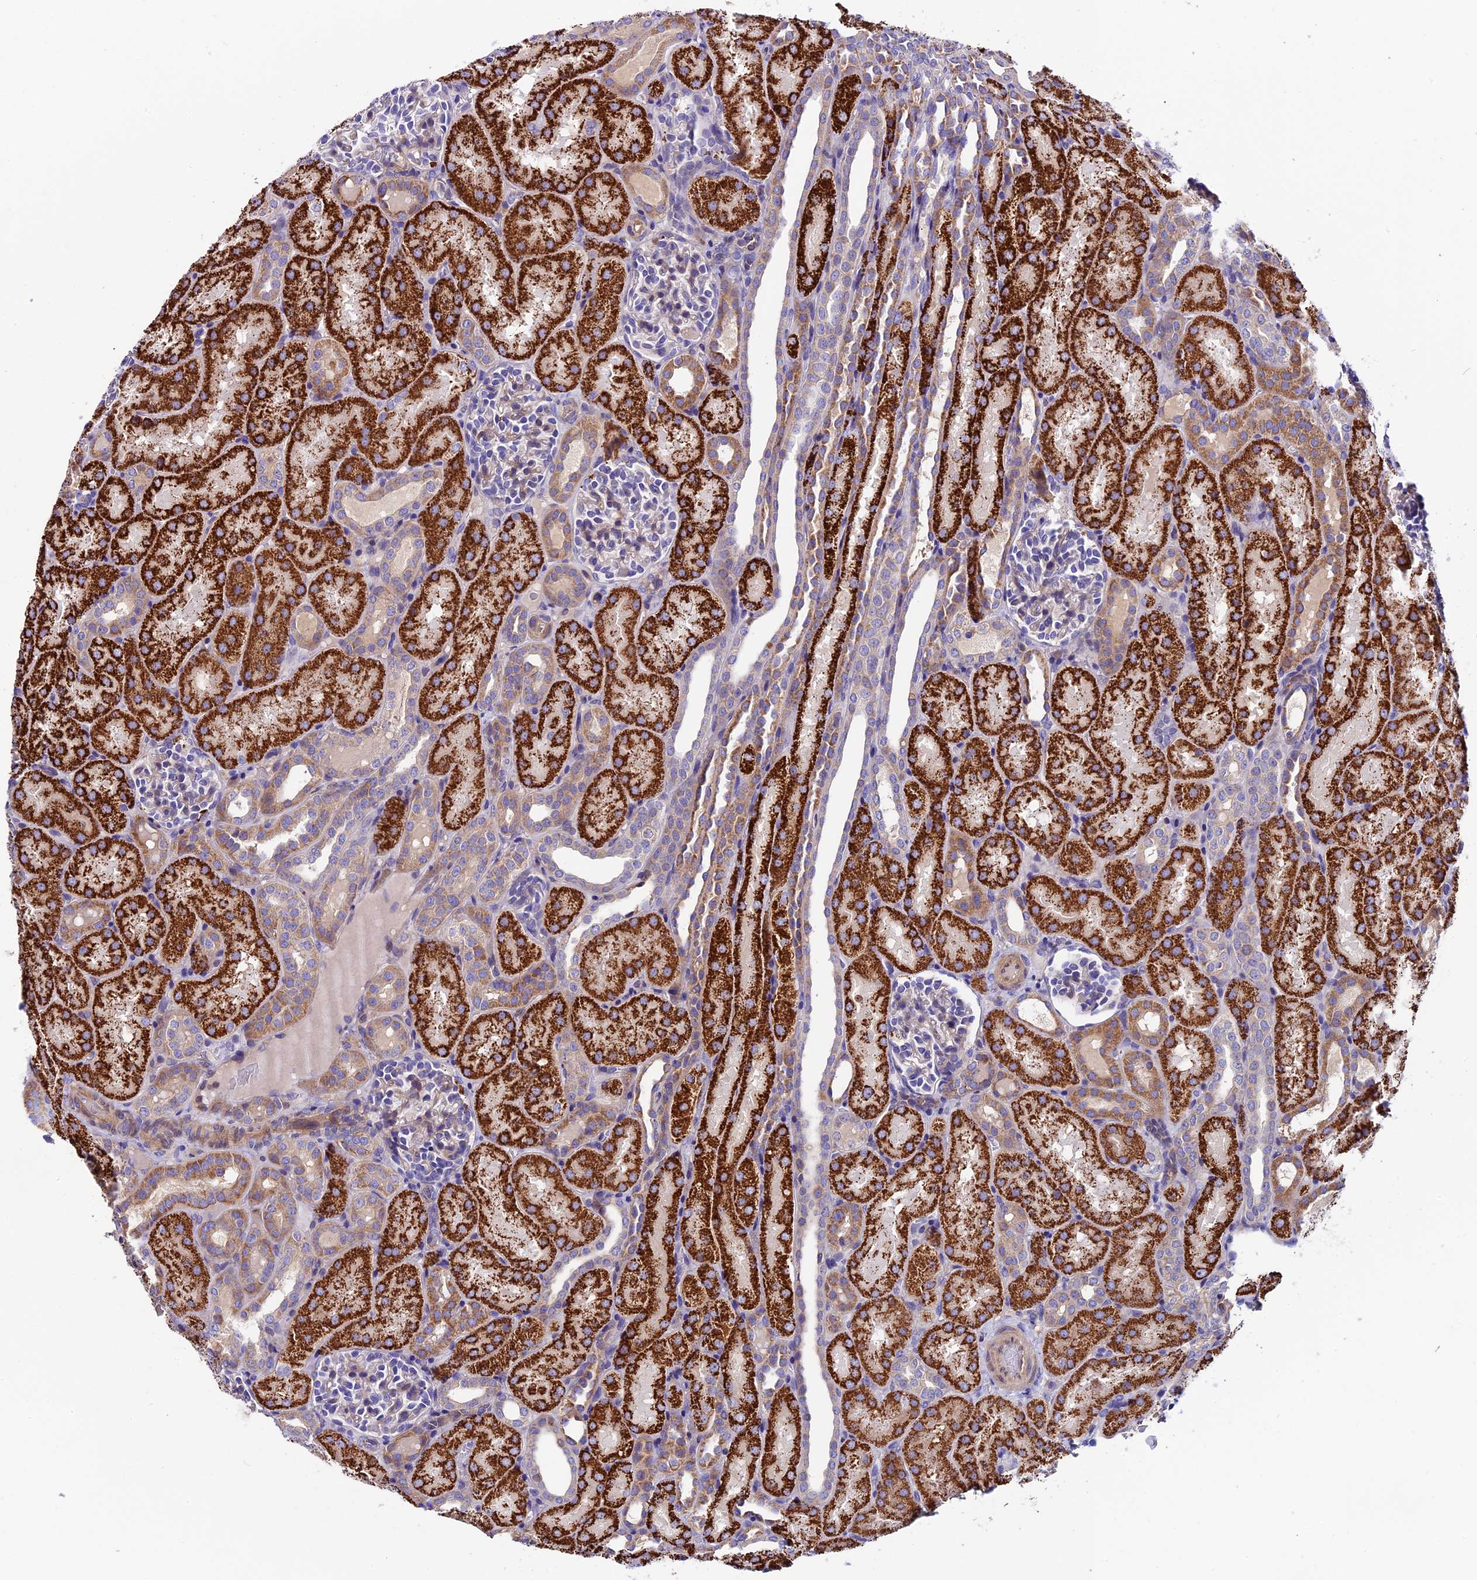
{"staining": {"intensity": "weak", "quantity": "<25%", "location": "cytoplasmic/membranous"}, "tissue": "kidney", "cell_type": "Cells in glomeruli", "image_type": "normal", "snomed": [{"axis": "morphology", "description": "Normal tissue, NOS"}, {"axis": "topography", "description": "Kidney"}], "caption": "A high-resolution photomicrograph shows immunohistochemistry staining of unremarkable kidney, which exhibits no significant staining in cells in glomeruli.", "gene": "PIGU", "patient": {"sex": "male", "age": 1}}